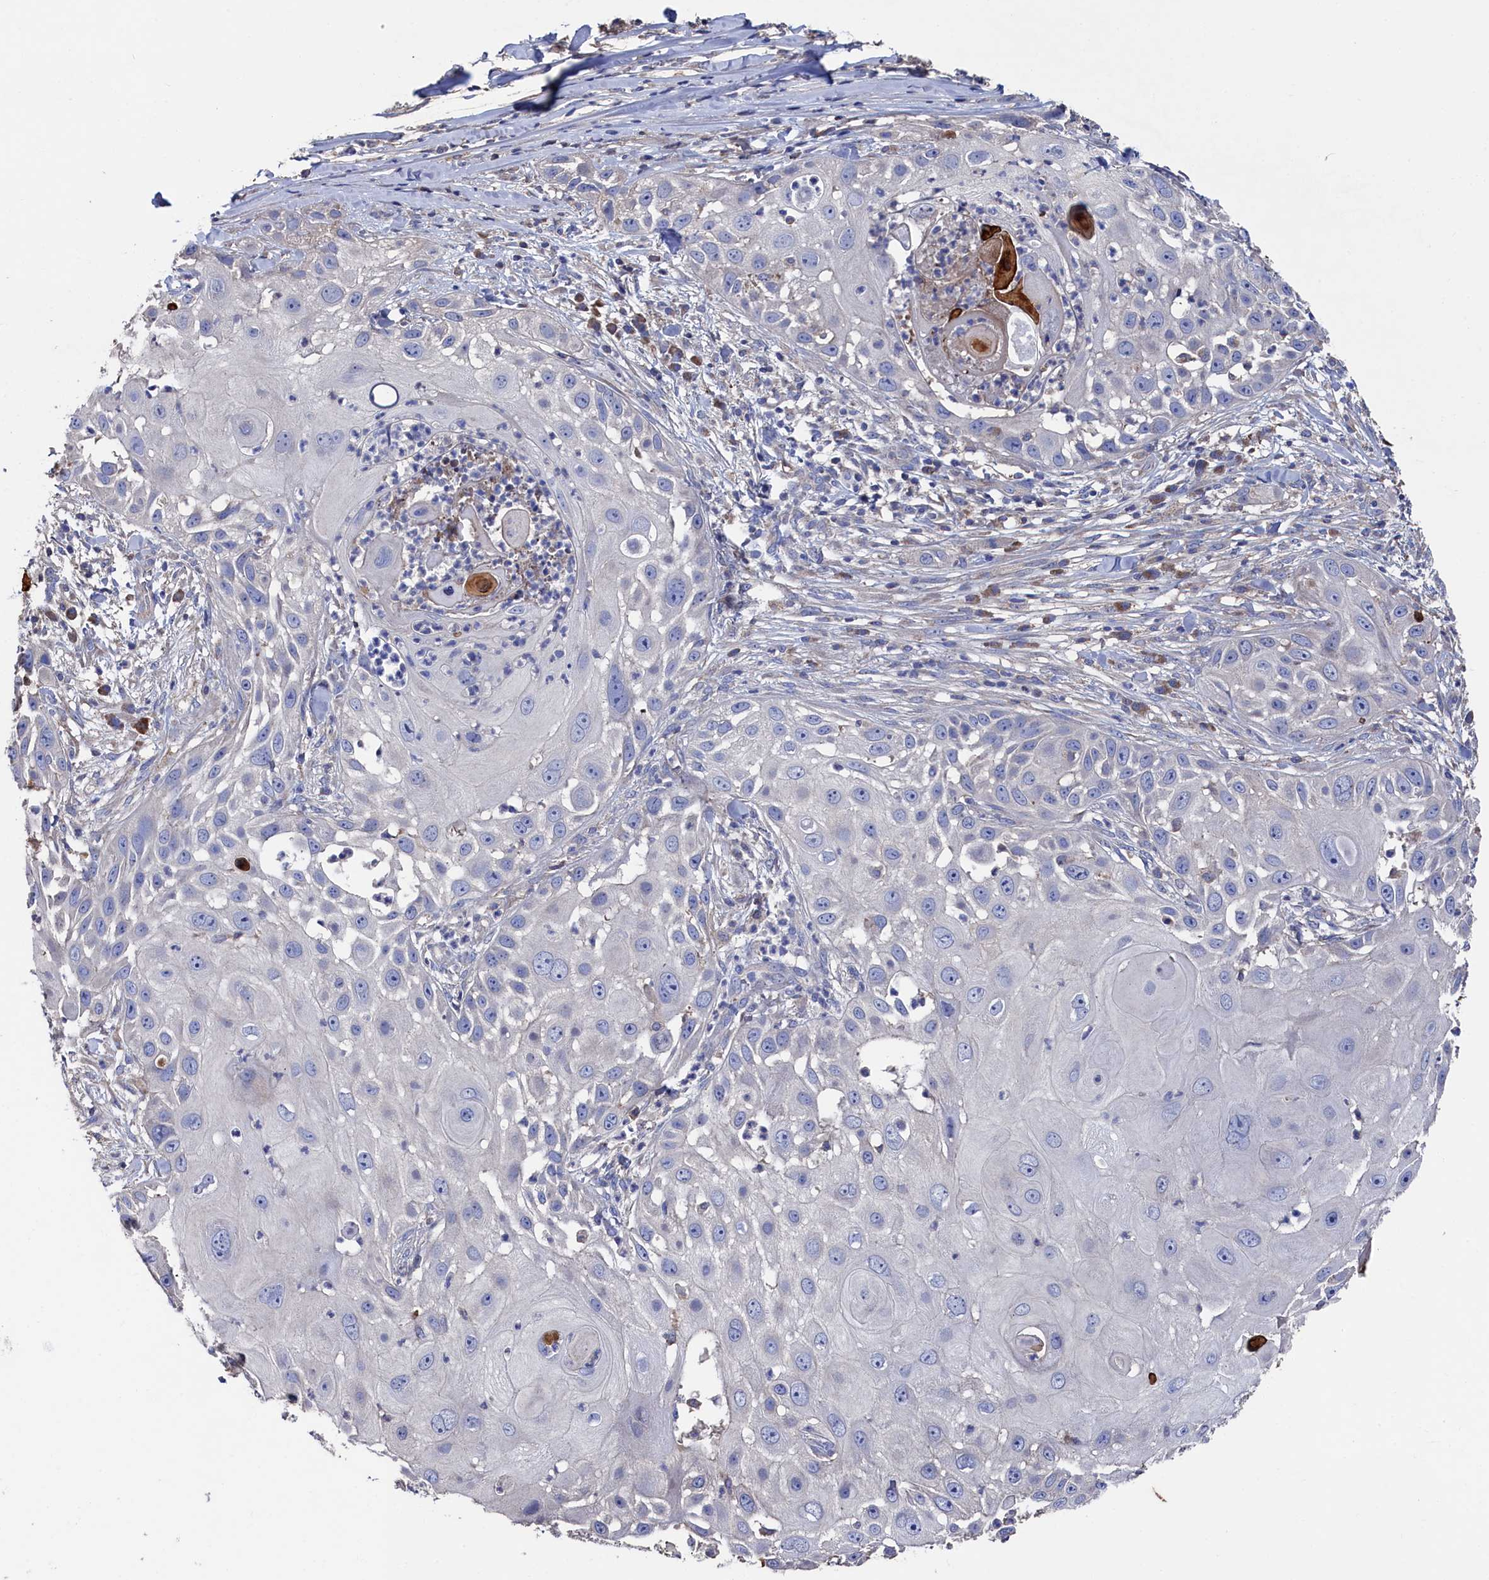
{"staining": {"intensity": "negative", "quantity": "none", "location": "none"}, "tissue": "skin cancer", "cell_type": "Tumor cells", "image_type": "cancer", "snomed": [{"axis": "morphology", "description": "Squamous cell carcinoma, NOS"}, {"axis": "topography", "description": "Skin"}], "caption": "A micrograph of skin cancer stained for a protein exhibits no brown staining in tumor cells.", "gene": "TK2", "patient": {"sex": "female", "age": 44}}